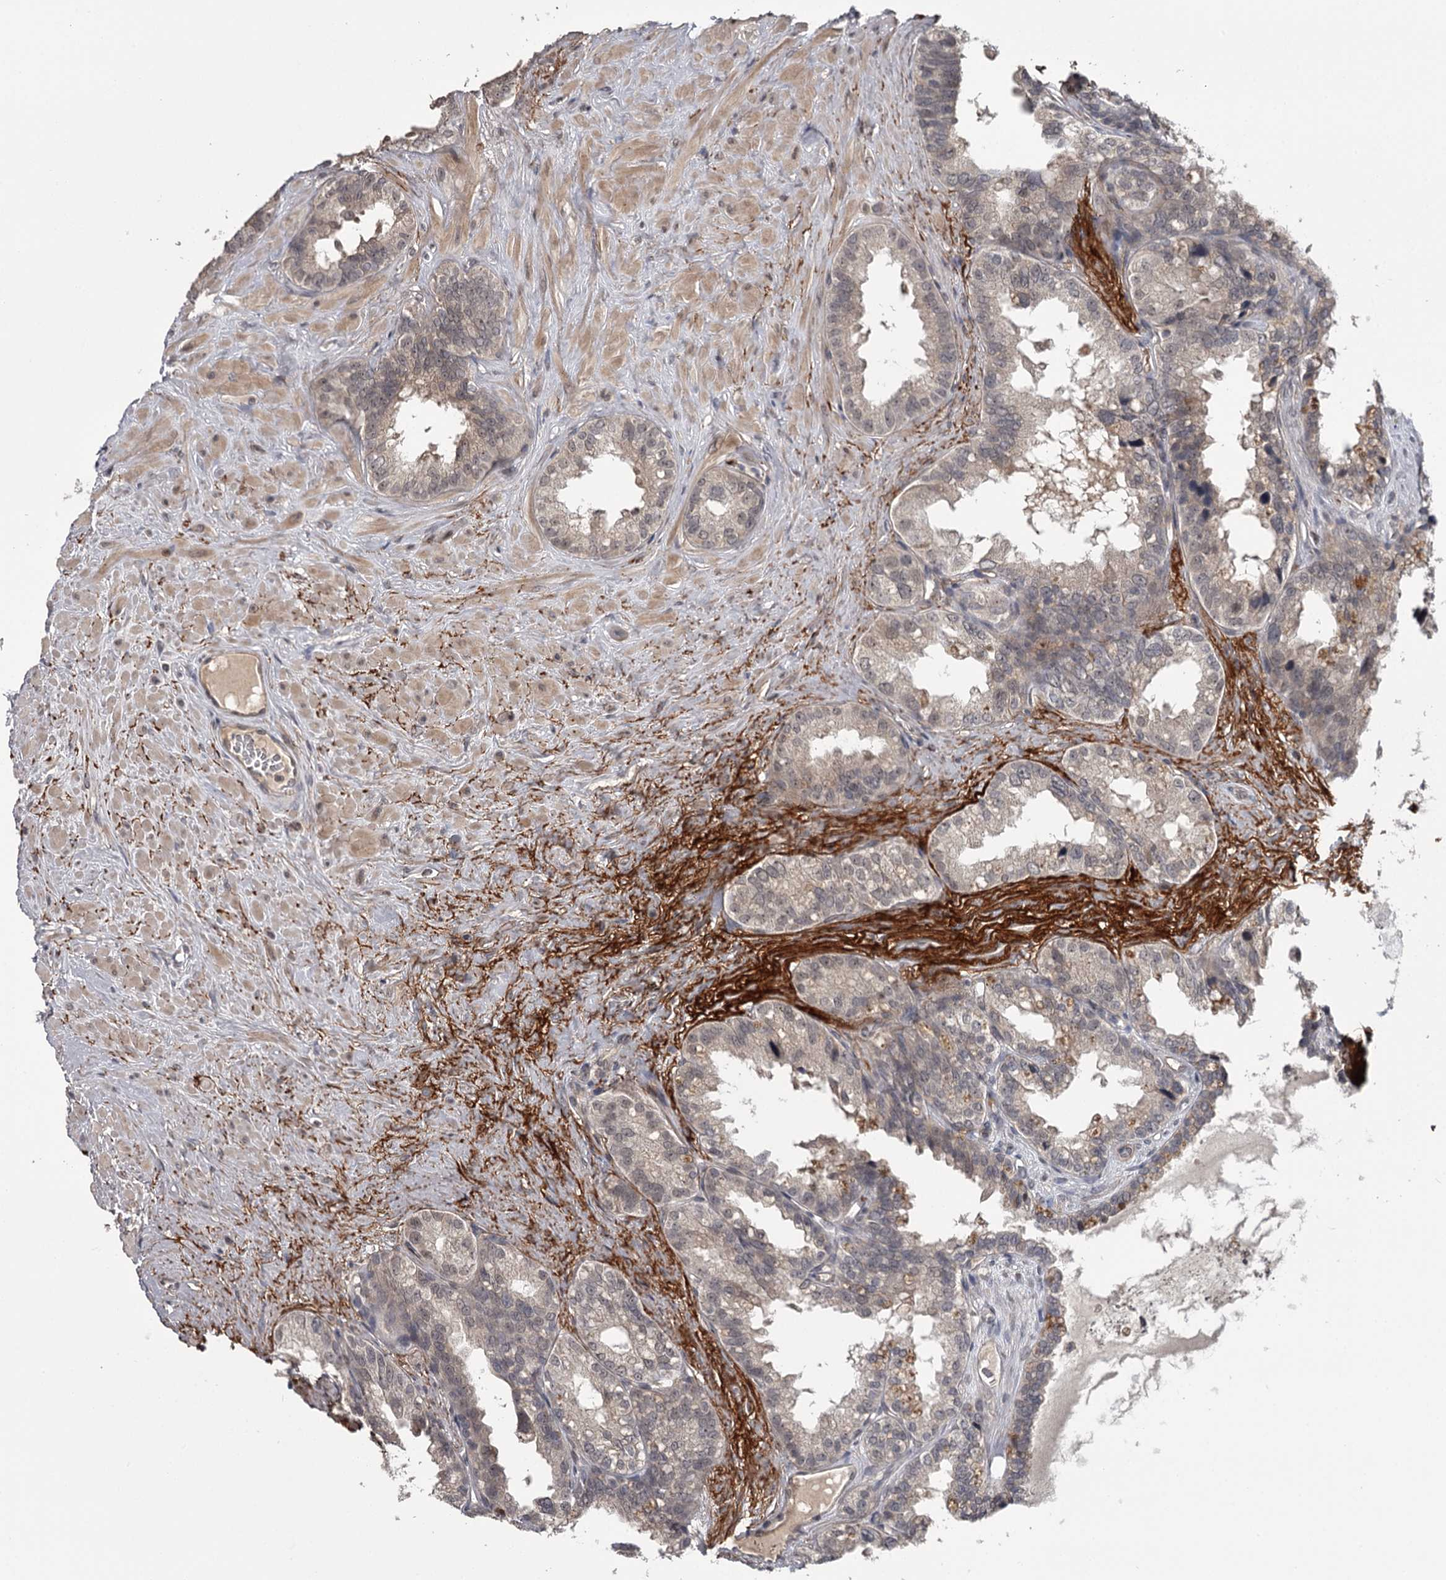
{"staining": {"intensity": "moderate", "quantity": "<25%", "location": "cytoplasmic/membranous"}, "tissue": "seminal vesicle", "cell_type": "Glandular cells", "image_type": "normal", "snomed": [{"axis": "morphology", "description": "Normal tissue, NOS"}, {"axis": "topography", "description": "Seminal veicle"}], "caption": "Normal seminal vesicle exhibits moderate cytoplasmic/membranous positivity in about <25% of glandular cells Using DAB (3,3'-diaminobenzidine) (brown) and hematoxylin (blue) stains, captured at high magnification using brightfield microscopy..", "gene": "CWF19L2", "patient": {"sex": "male", "age": 80}}